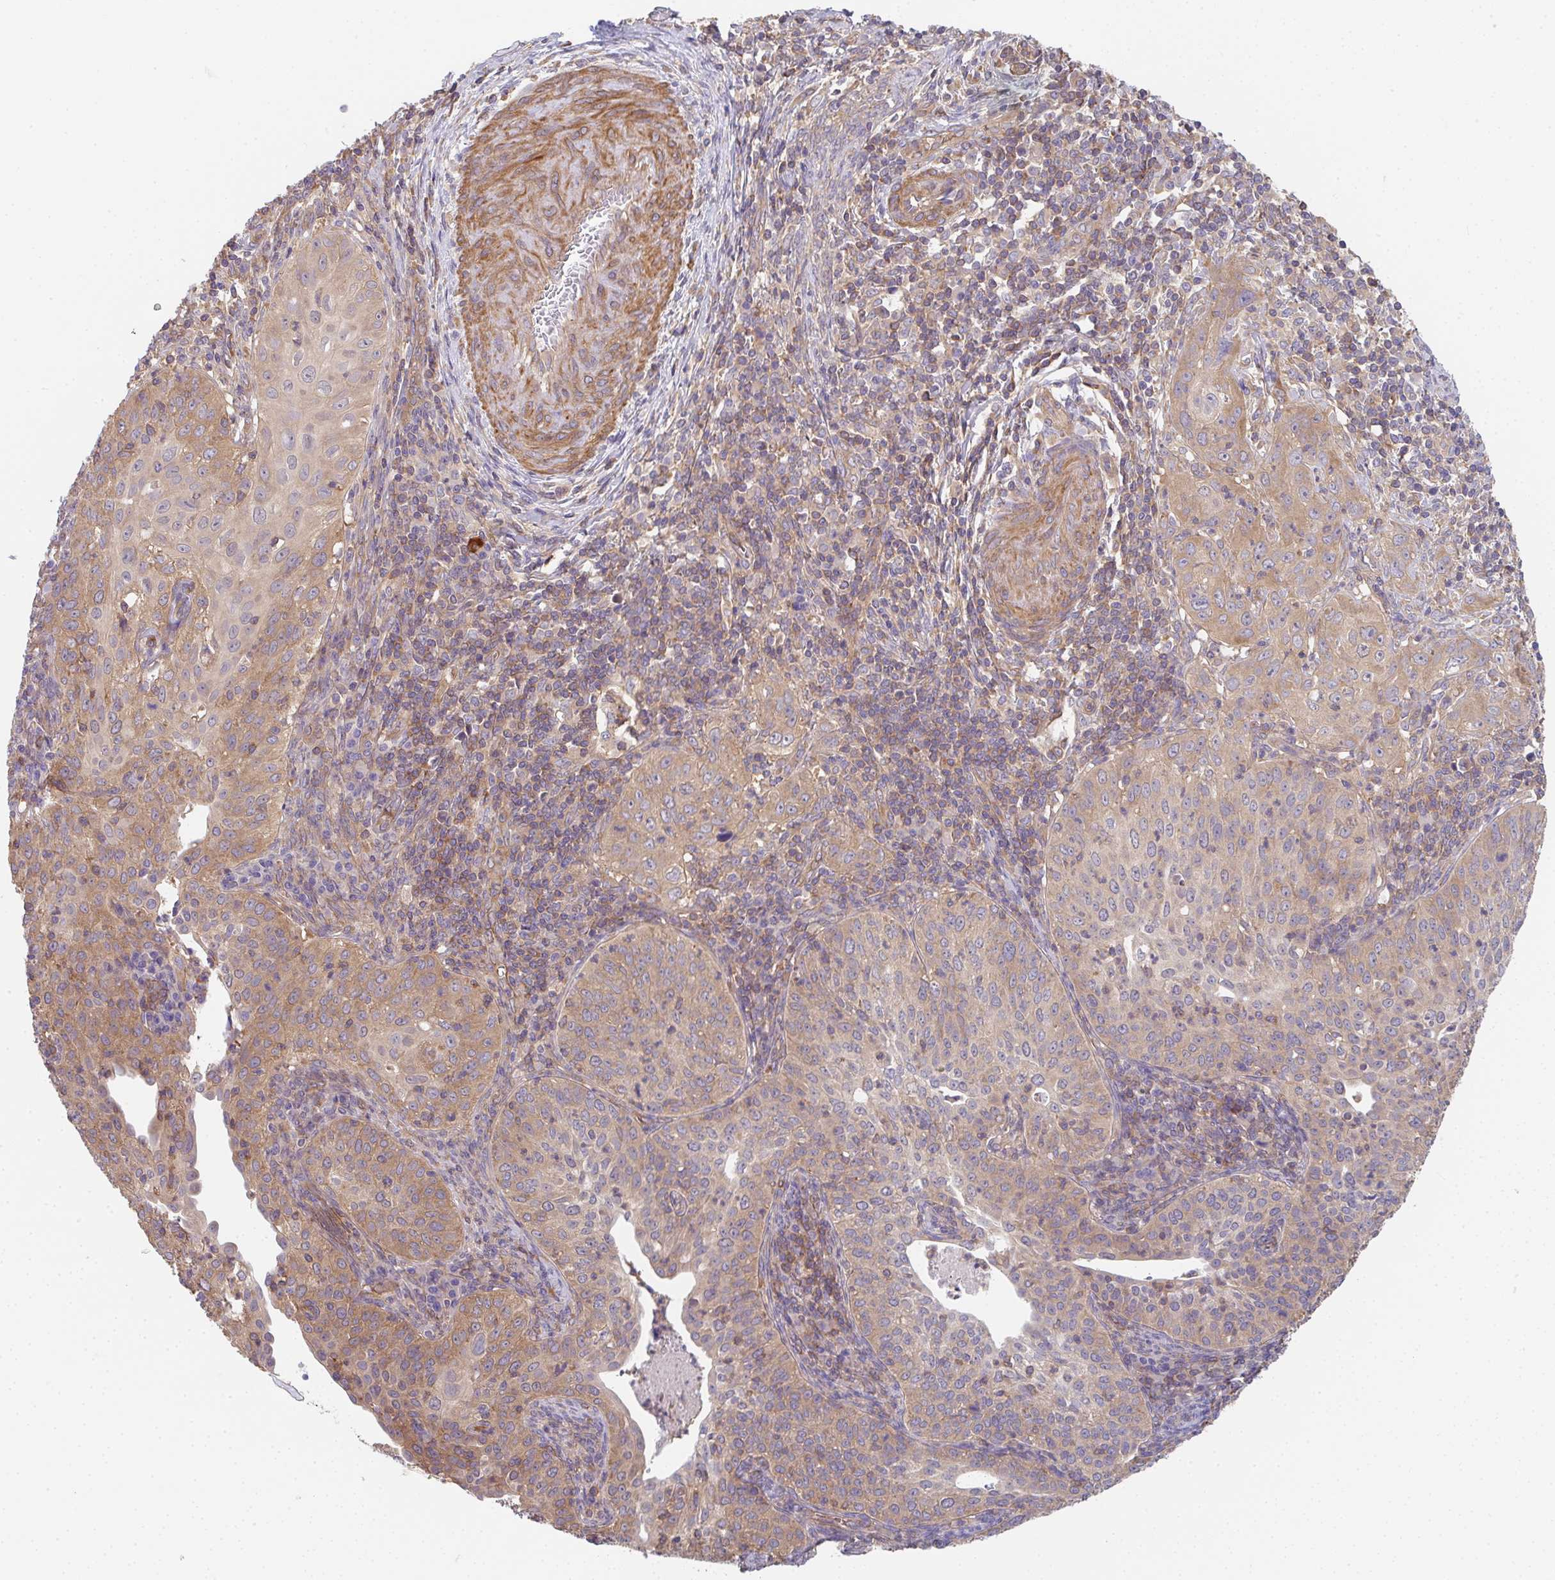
{"staining": {"intensity": "moderate", "quantity": "25%-75%", "location": "cytoplasmic/membranous"}, "tissue": "cervical cancer", "cell_type": "Tumor cells", "image_type": "cancer", "snomed": [{"axis": "morphology", "description": "Squamous cell carcinoma, NOS"}, {"axis": "topography", "description": "Cervix"}], "caption": "Tumor cells reveal medium levels of moderate cytoplasmic/membranous staining in about 25%-75% of cells in cervical squamous cell carcinoma.", "gene": "TMEM229A", "patient": {"sex": "female", "age": 30}}